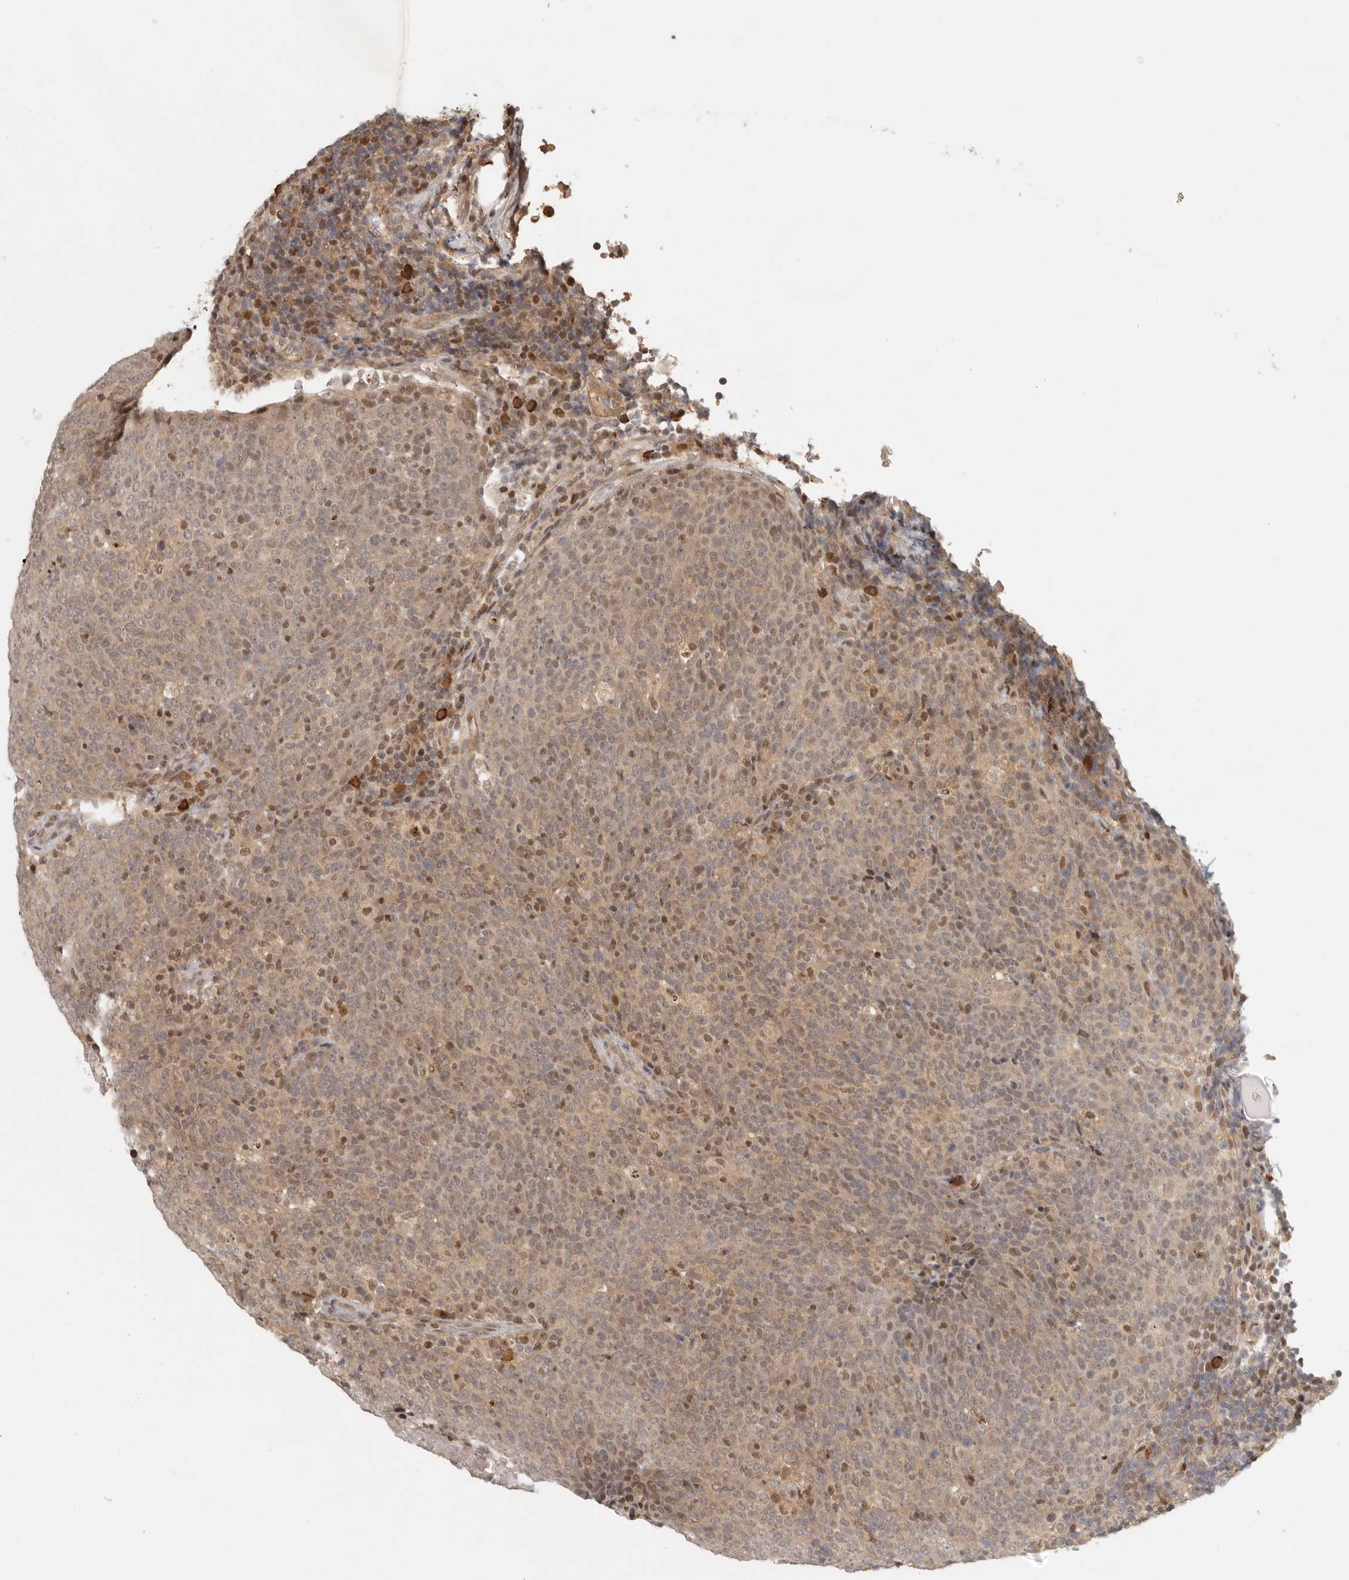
{"staining": {"intensity": "weak", "quantity": ">75%", "location": "cytoplasmic/membranous,nuclear"}, "tissue": "head and neck cancer", "cell_type": "Tumor cells", "image_type": "cancer", "snomed": [{"axis": "morphology", "description": "Squamous cell carcinoma, NOS"}, {"axis": "morphology", "description": "Squamous cell carcinoma, metastatic, NOS"}, {"axis": "topography", "description": "Lymph node"}, {"axis": "topography", "description": "Head-Neck"}], "caption": "Brown immunohistochemical staining in head and neck cancer (metastatic squamous cell carcinoma) shows weak cytoplasmic/membranous and nuclear positivity in about >75% of tumor cells.", "gene": "PSMA5", "patient": {"sex": "male", "age": 62}}